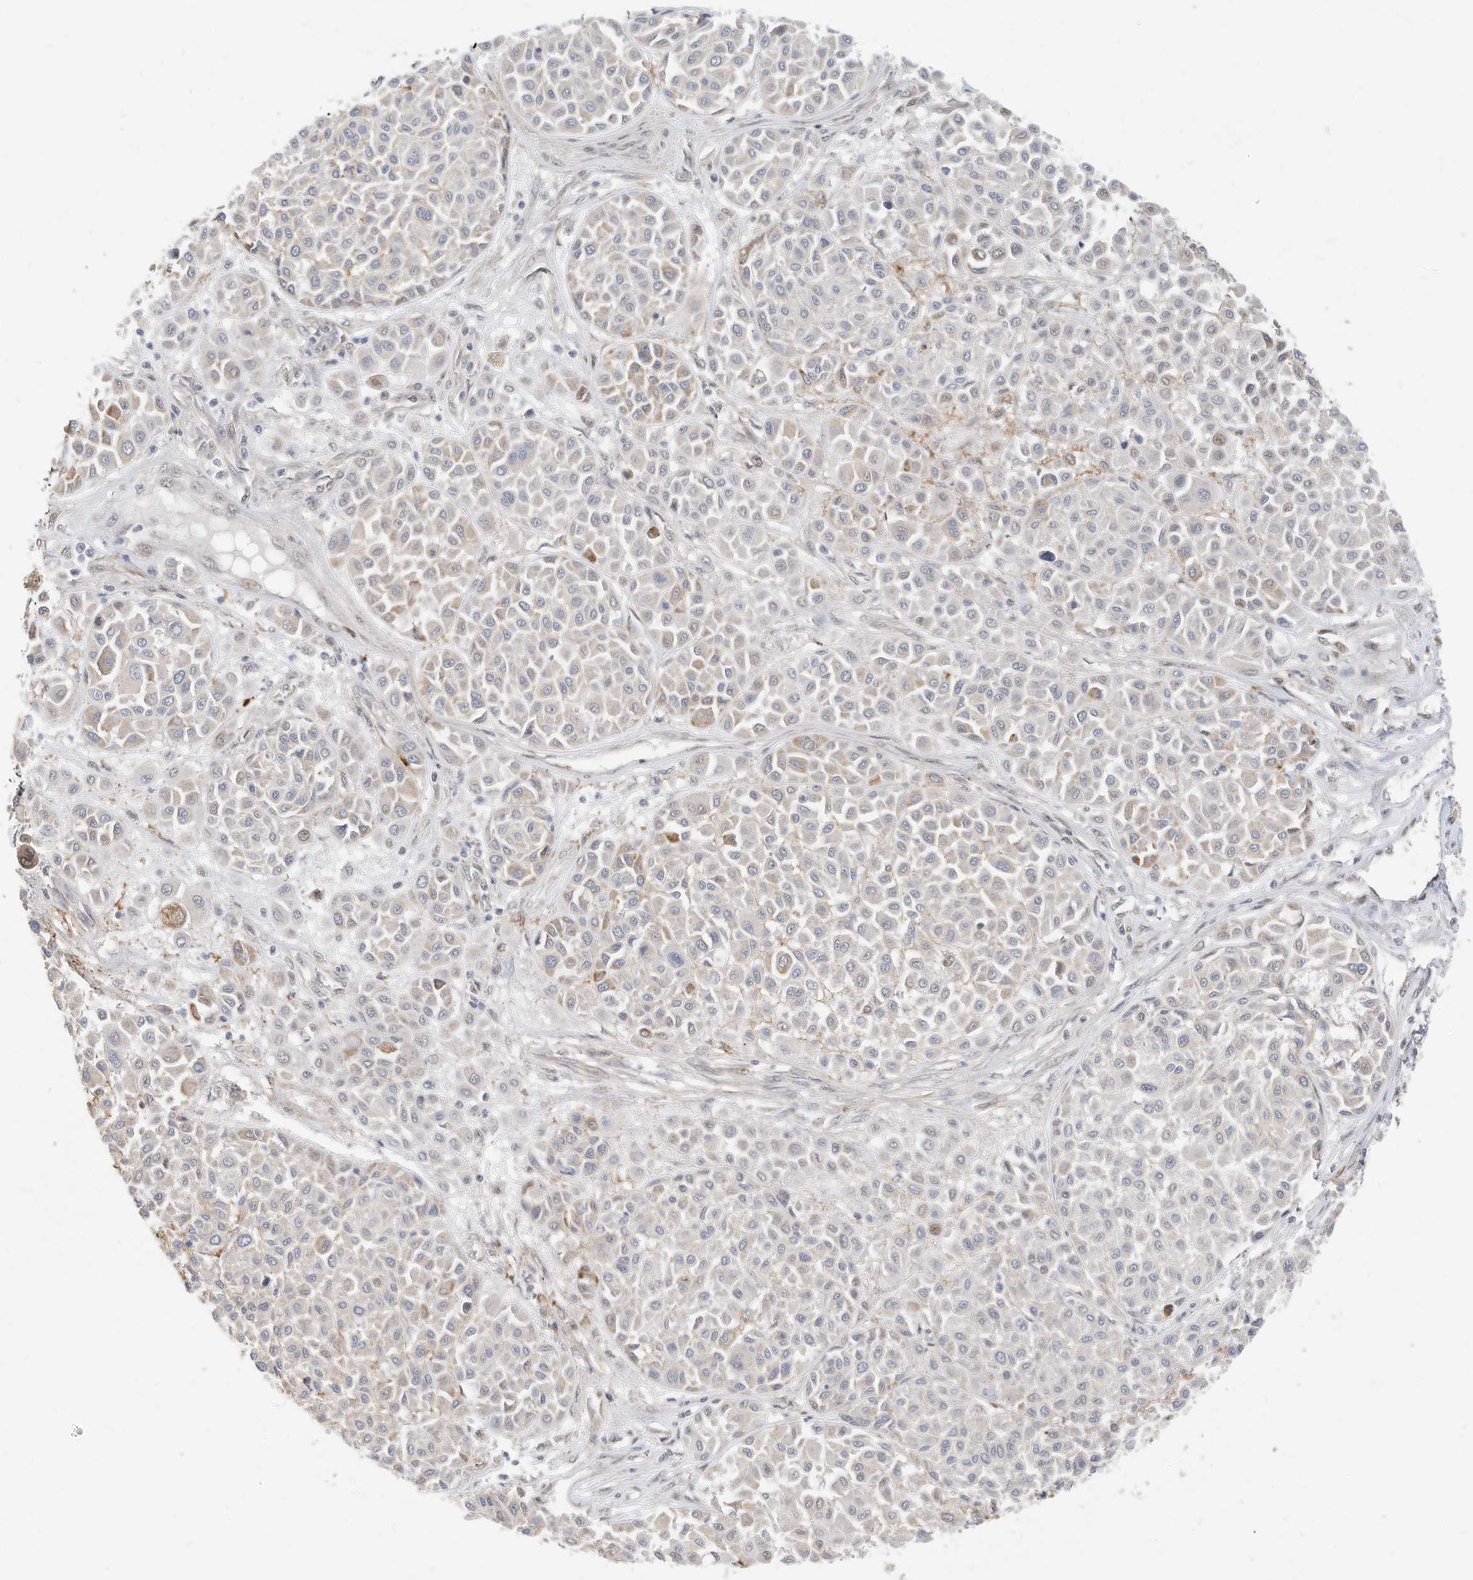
{"staining": {"intensity": "moderate", "quantity": "<25%", "location": "nuclear"}, "tissue": "melanoma", "cell_type": "Tumor cells", "image_type": "cancer", "snomed": [{"axis": "morphology", "description": "Malignant melanoma, Metastatic site"}, {"axis": "topography", "description": "Soft tissue"}], "caption": "Melanoma was stained to show a protein in brown. There is low levels of moderate nuclear staining in approximately <25% of tumor cells. (IHC, brightfield microscopy, high magnification).", "gene": "OGT", "patient": {"sex": "male", "age": 41}}